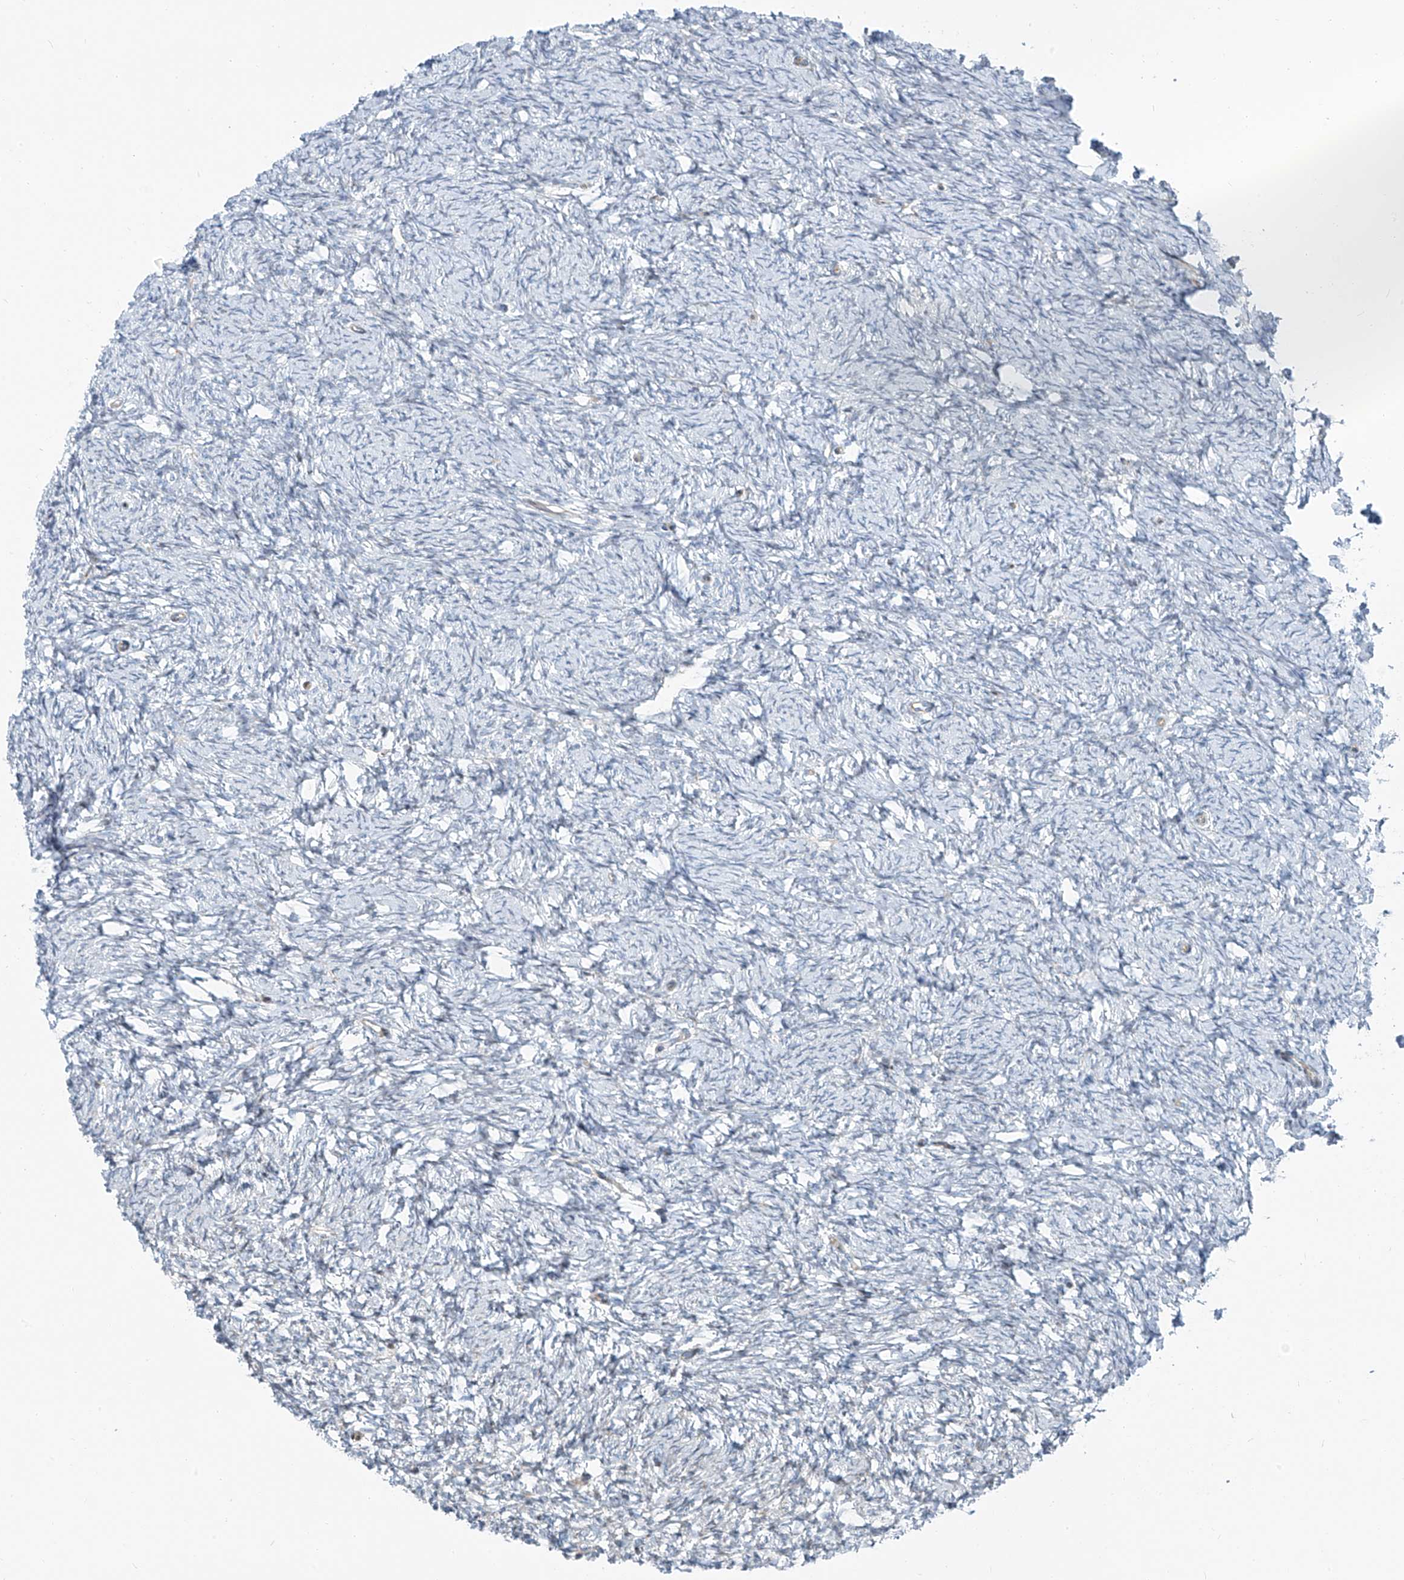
{"staining": {"intensity": "negative", "quantity": "none", "location": "none"}, "tissue": "ovary", "cell_type": "Ovarian stroma cells", "image_type": "normal", "snomed": [{"axis": "morphology", "description": "Normal tissue, NOS"}, {"axis": "morphology", "description": "Cyst, NOS"}, {"axis": "topography", "description": "Ovary"}], "caption": "Immunohistochemistry of normal human ovary reveals no positivity in ovarian stroma cells. Nuclei are stained in blue.", "gene": "HIC2", "patient": {"sex": "female", "age": 33}}